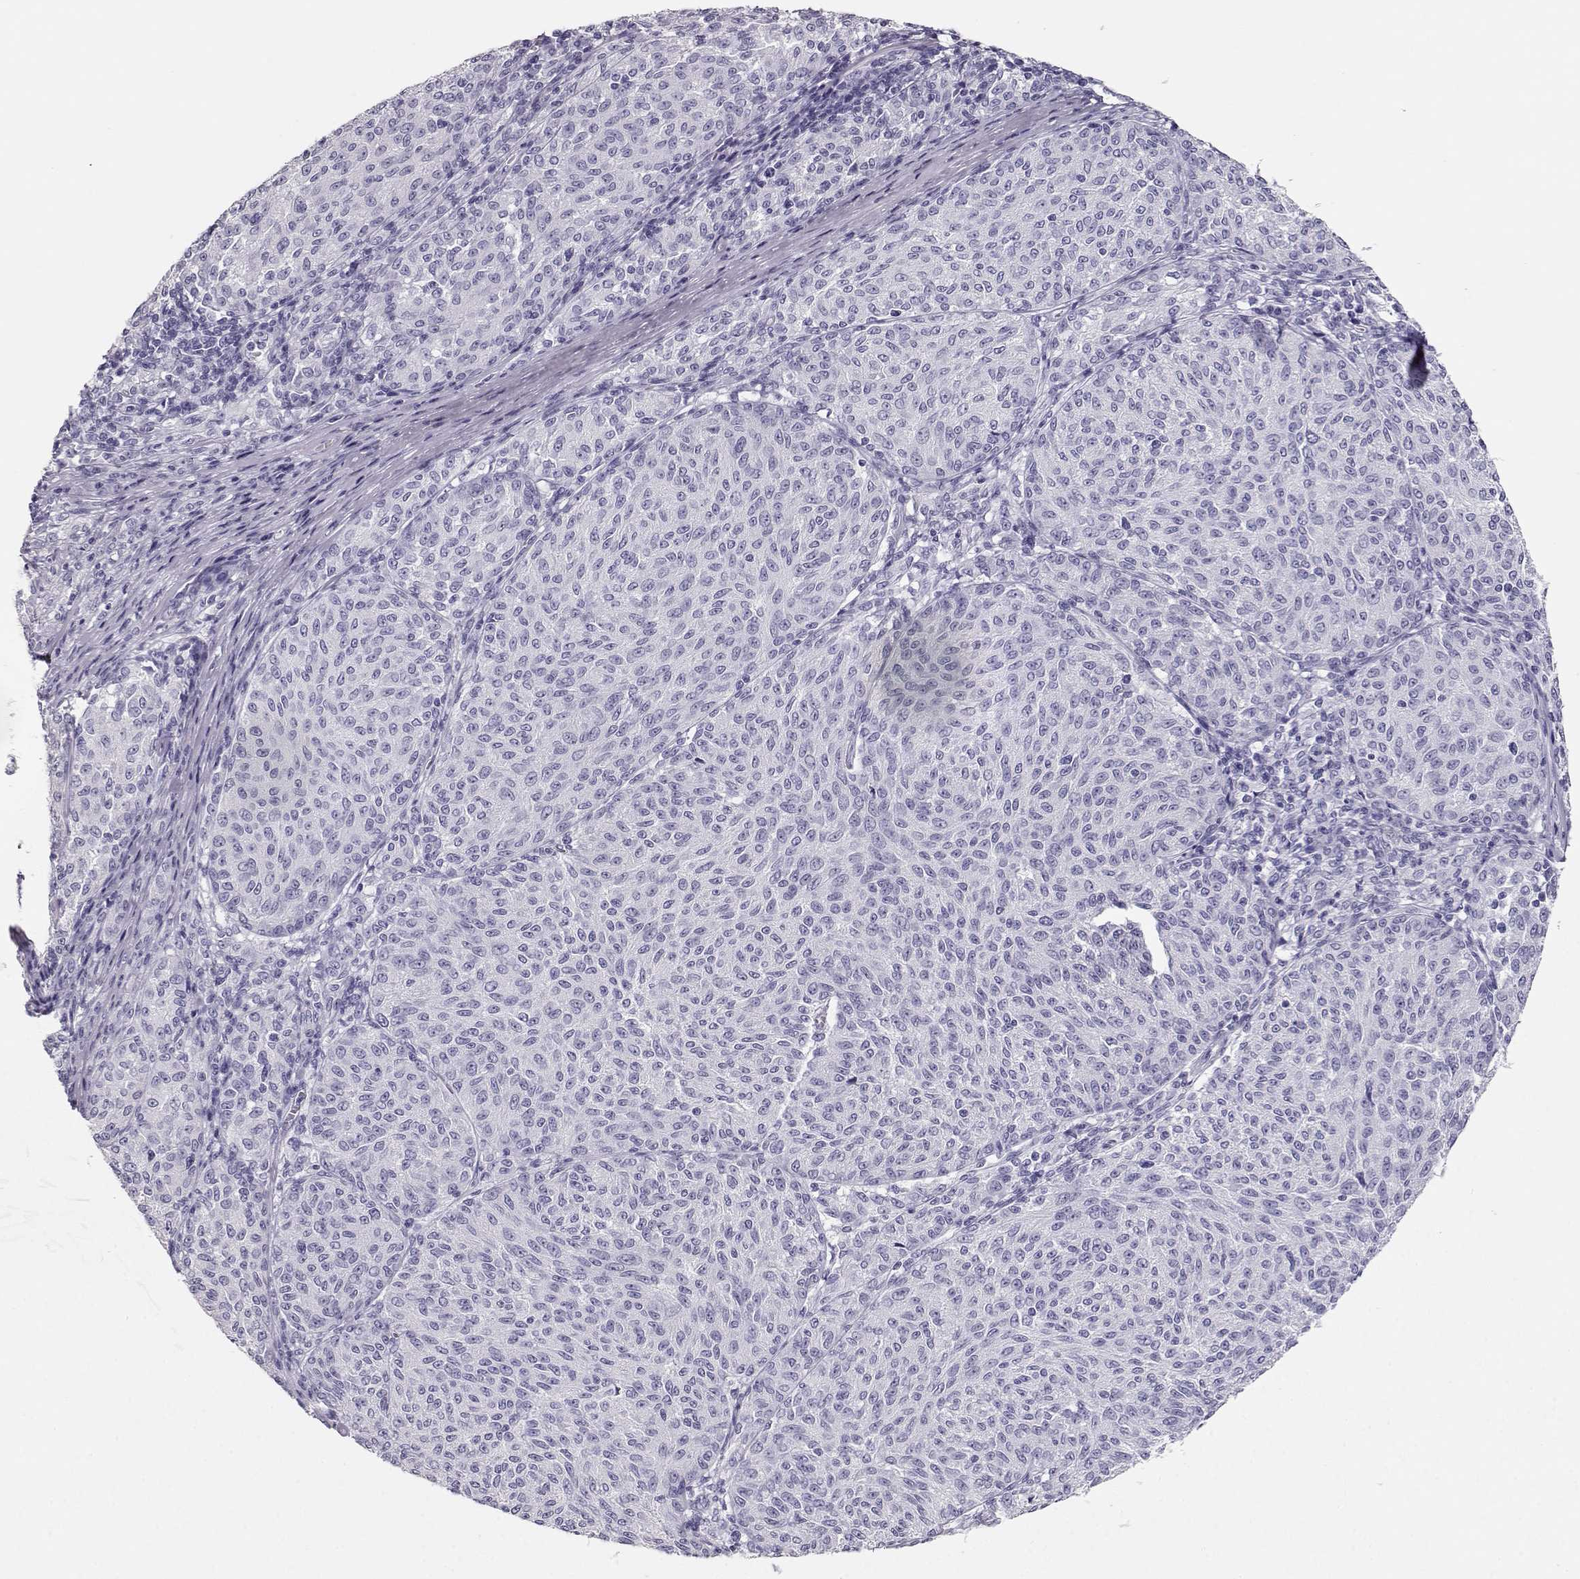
{"staining": {"intensity": "negative", "quantity": "none", "location": "none"}, "tissue": "melanoma", "cell_type": "Tumor cells", "image_type": "cancer", "snomed": [{"axis": "morphology", "description": "Malignant melanoma, NOS"}, {"axis": "topography", "description": "Skin"}], "caption": "Protein analysis of melanoma displays no significant expression in tumor cells.", "gene": "MAGEC1", "patient": {"sex": "female", "age": 72}}